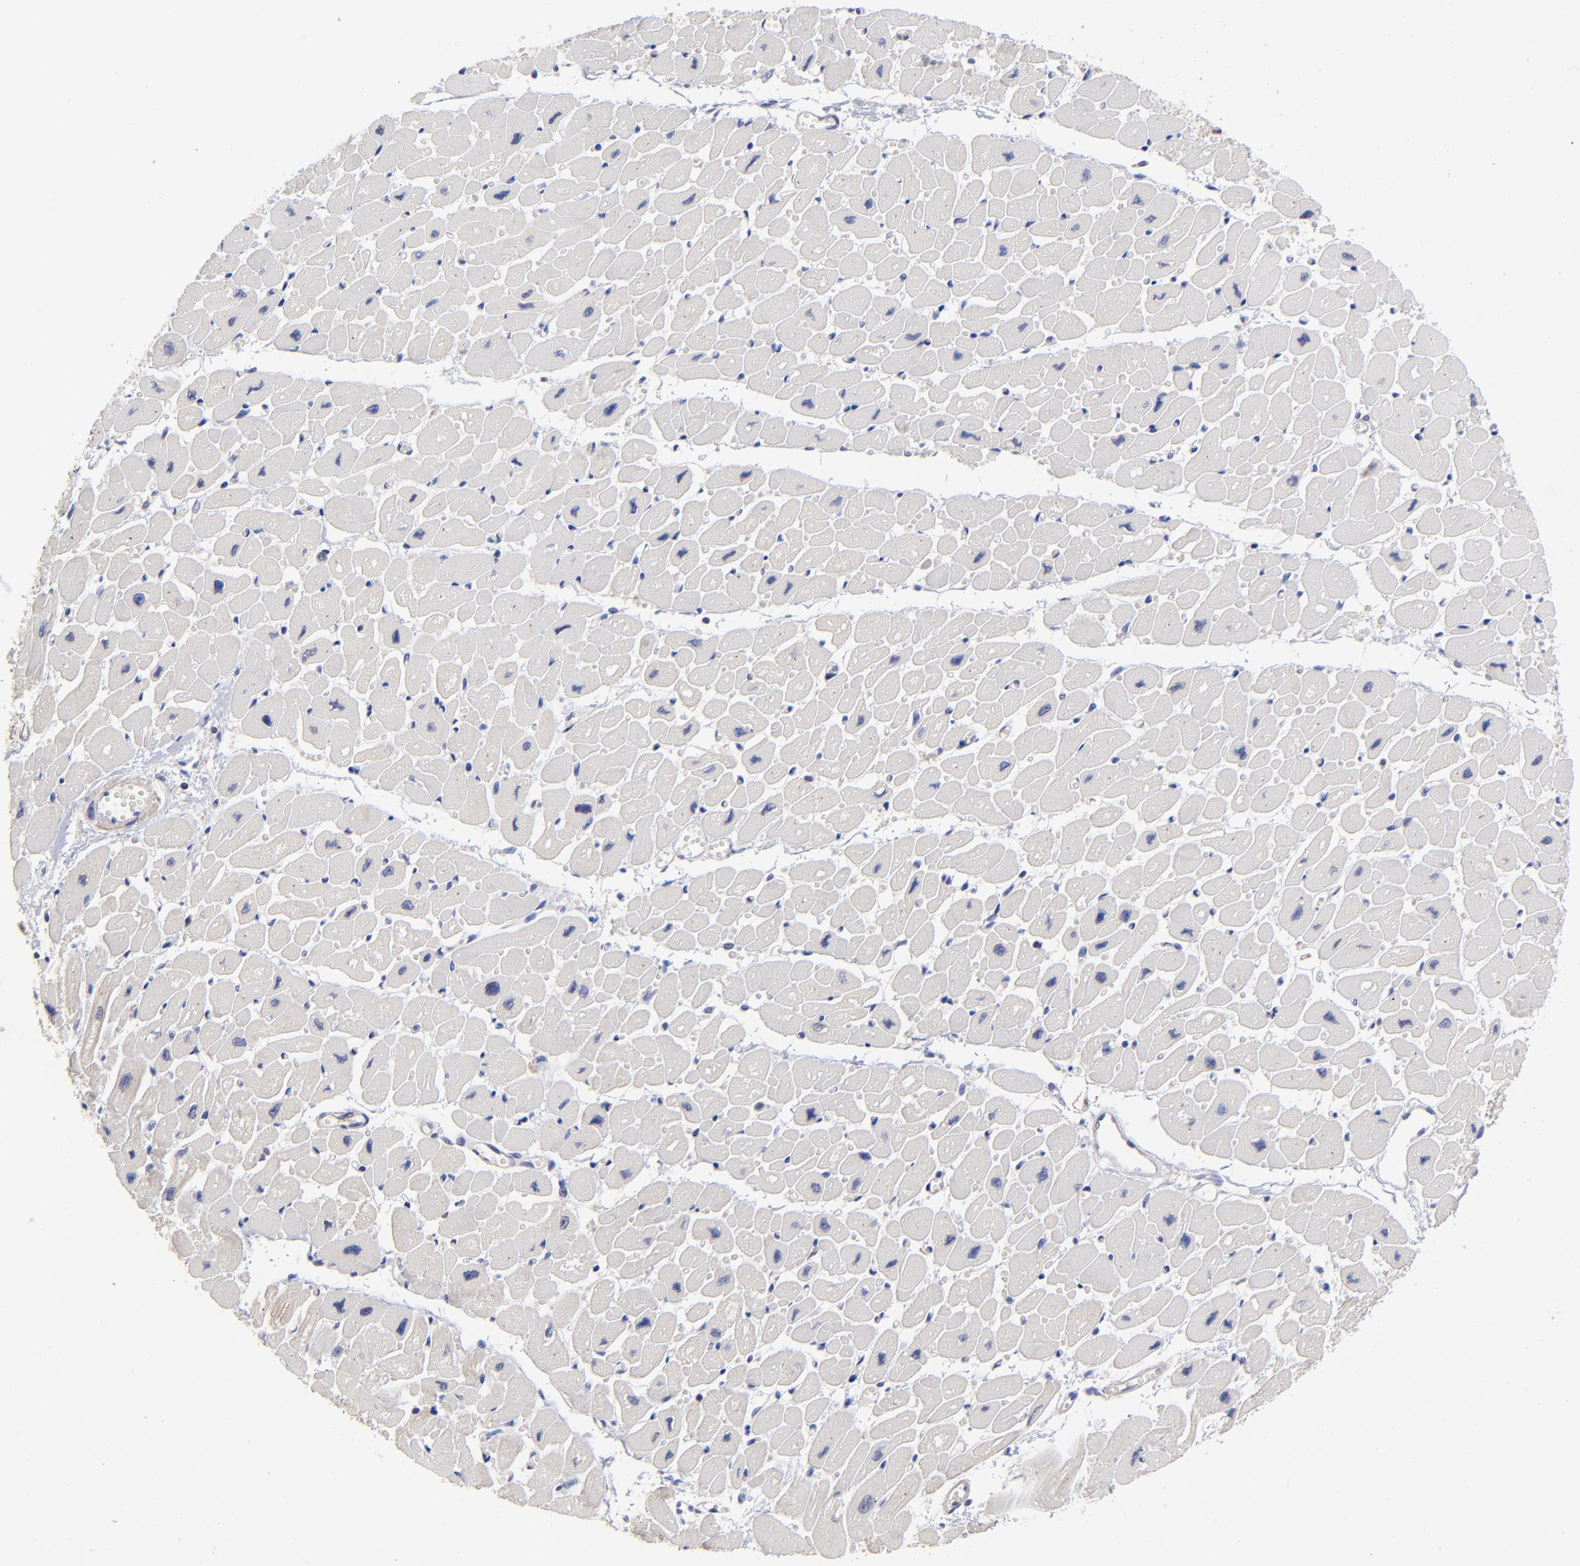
{"staining": {"intensity": "weak", "quantity": "<25%", "location": "cytoplasmic/membranous"}, "tissue": "heart muscle", "cell_type": "Cardiomyocytes", "image_type": "normal", "snomed": [{"axis": "morphology", "description": "Normal tissue, NOS"}, {"axis": "topography", "description": "Heart"}], "caption": "Immunohistochemistry of unremarkable human heart muscle demonstrates no expression in cardiomyocytes. (Brightfield microscopy of DAB (3,3'-diaminobenzidine) immunohistochemistry at high magnification).", "gene": "DCTPP1", "patient": {"sex": "female", "age": 54}}